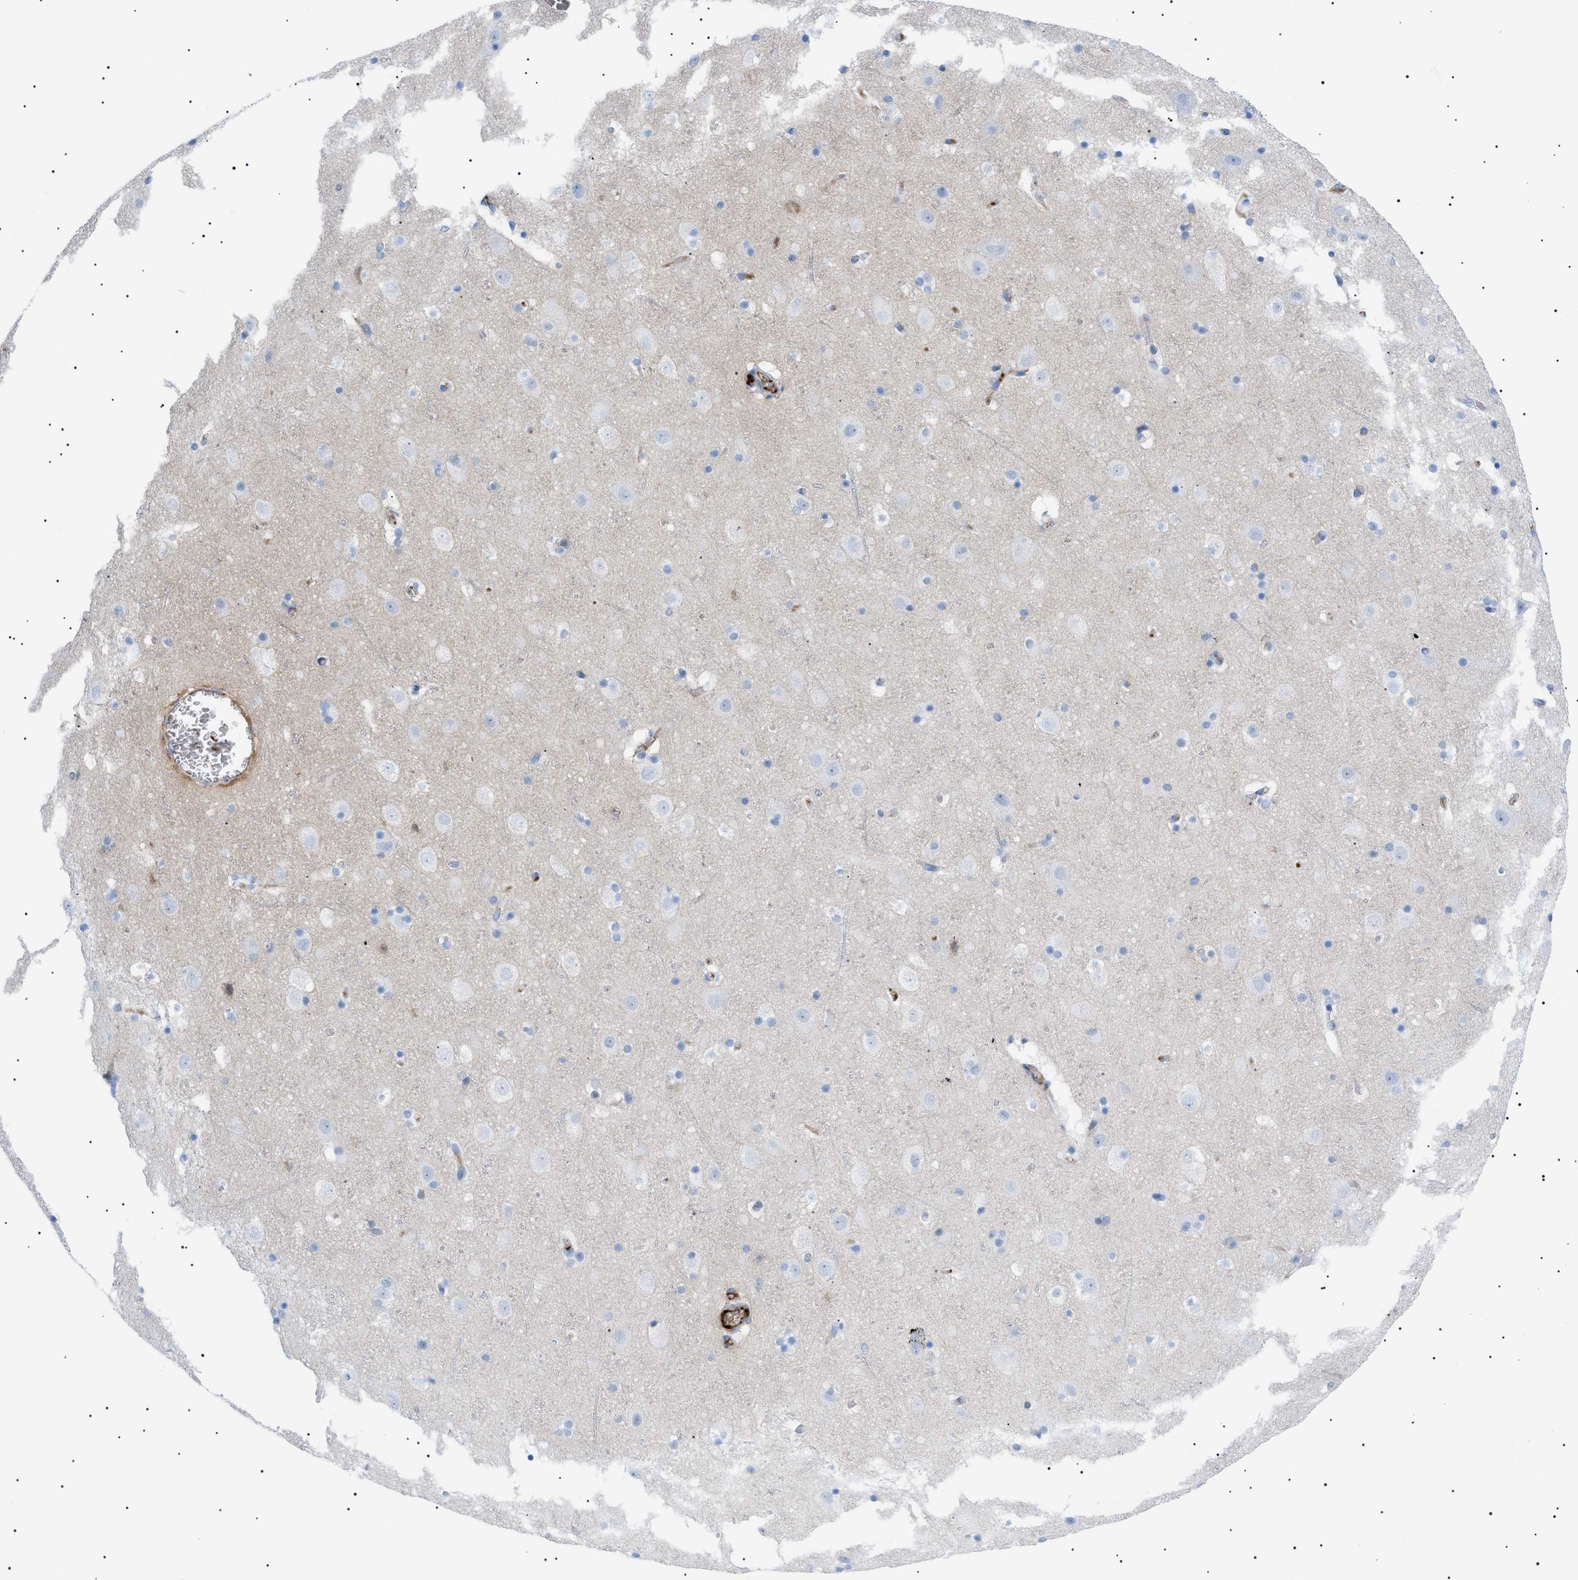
{"staining": {"intensity": "negative", "quantity": "none", "location": "none"}, "tissue": "cerebral cortex", "cell_type": "Endothelial cells", "image_type": "normal", "snomed": [{"axis": "morphology", "description": "Normal tissue, NOS"}, {"axis": "topography", "description": "Cerebral cortex"}], "caption": "Human cerebral cortex stained for a protein using immunohistochemistry reveals no expression in endothelial cells.", "gene": "LPA", "patient": {"sex": "male", "age": 45}}